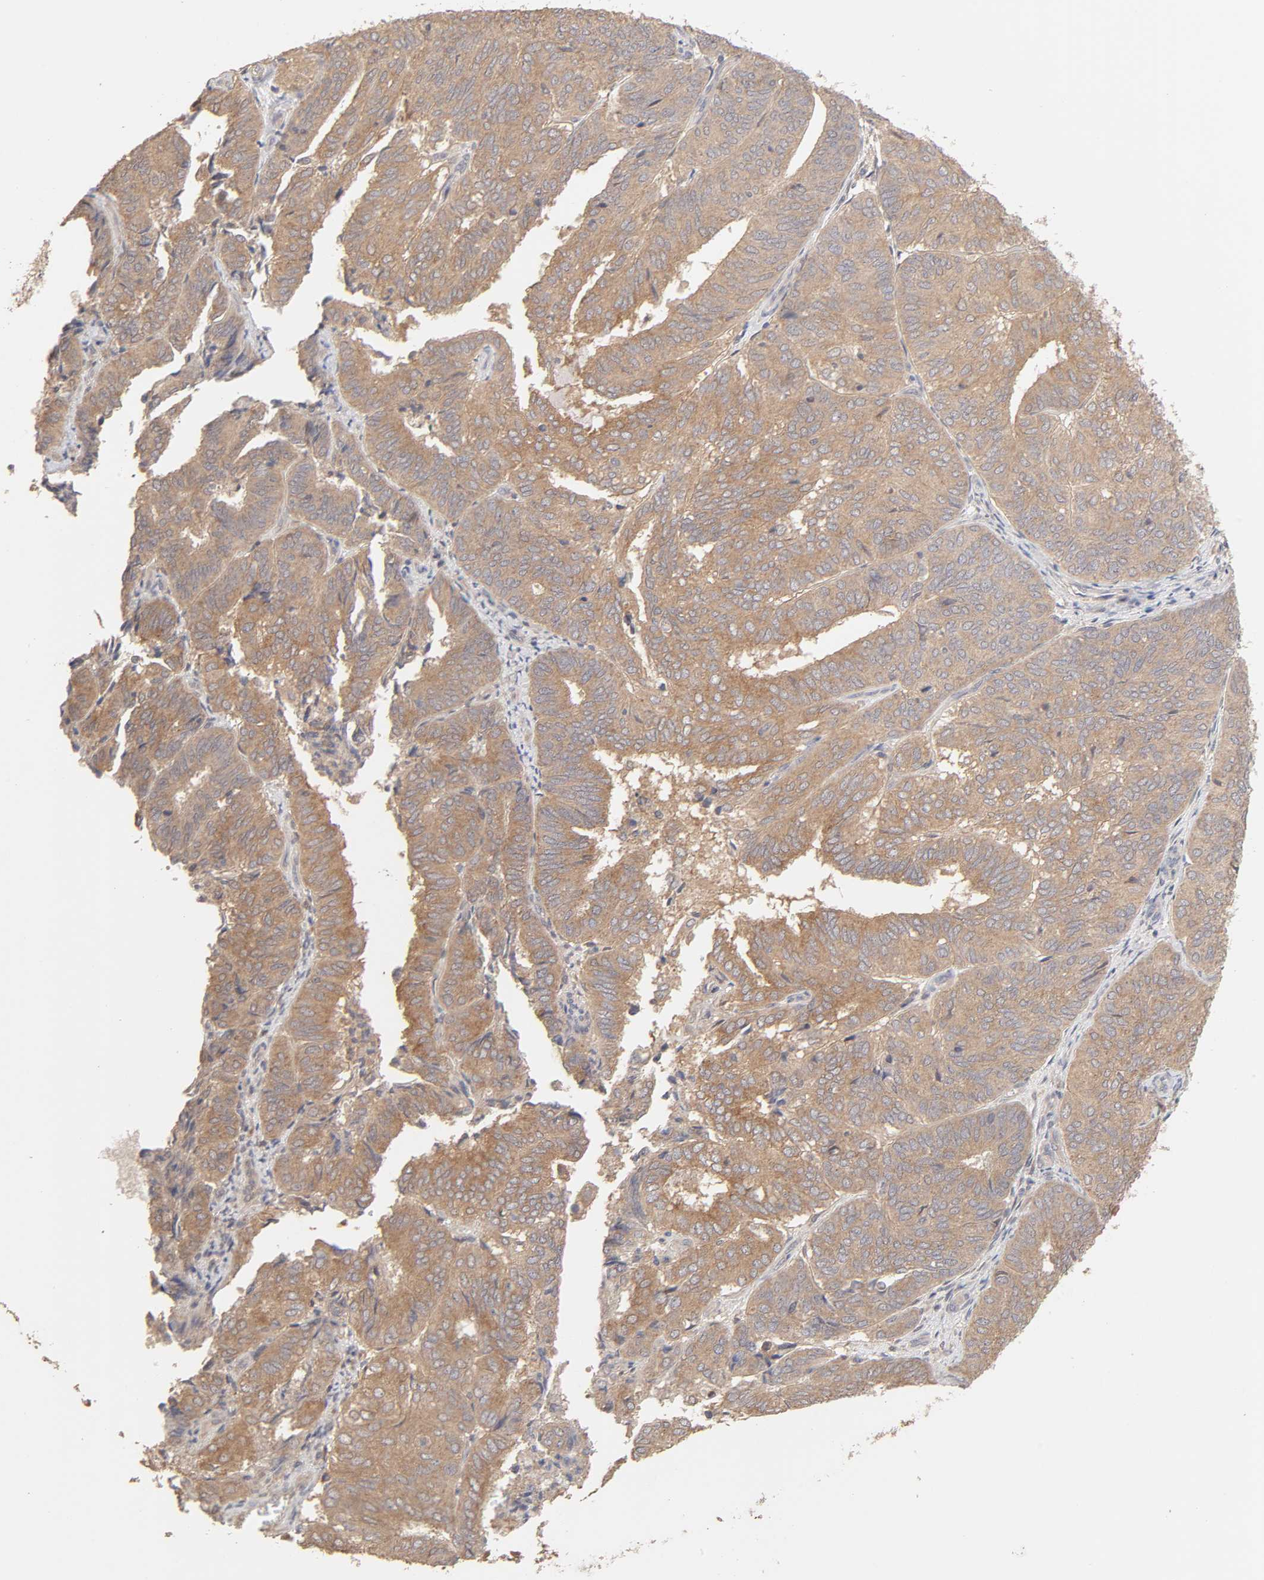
{"staining": {"intensity": "moderate", "quantity": ">75%", "location": "cytoplasmic/membranous"}, "tissue": "endometrial cancer", "cell_type": "Tumor cells", "image_type": "cancer", "snomed": [{"axis": "morphology", "description": "Adenocarcinoma, NOS"}, {"axis": "topography", "description": "Uterus"}], "caption": "DAB immunohistochemical staining of human adenocarcinoma (endometrial) shows moderate cytoplasmic/membranous protein expression in approximately >75% of tumor cells.", "gene": "AP1G2", "patient": {"sex": "female", "age": 60}}